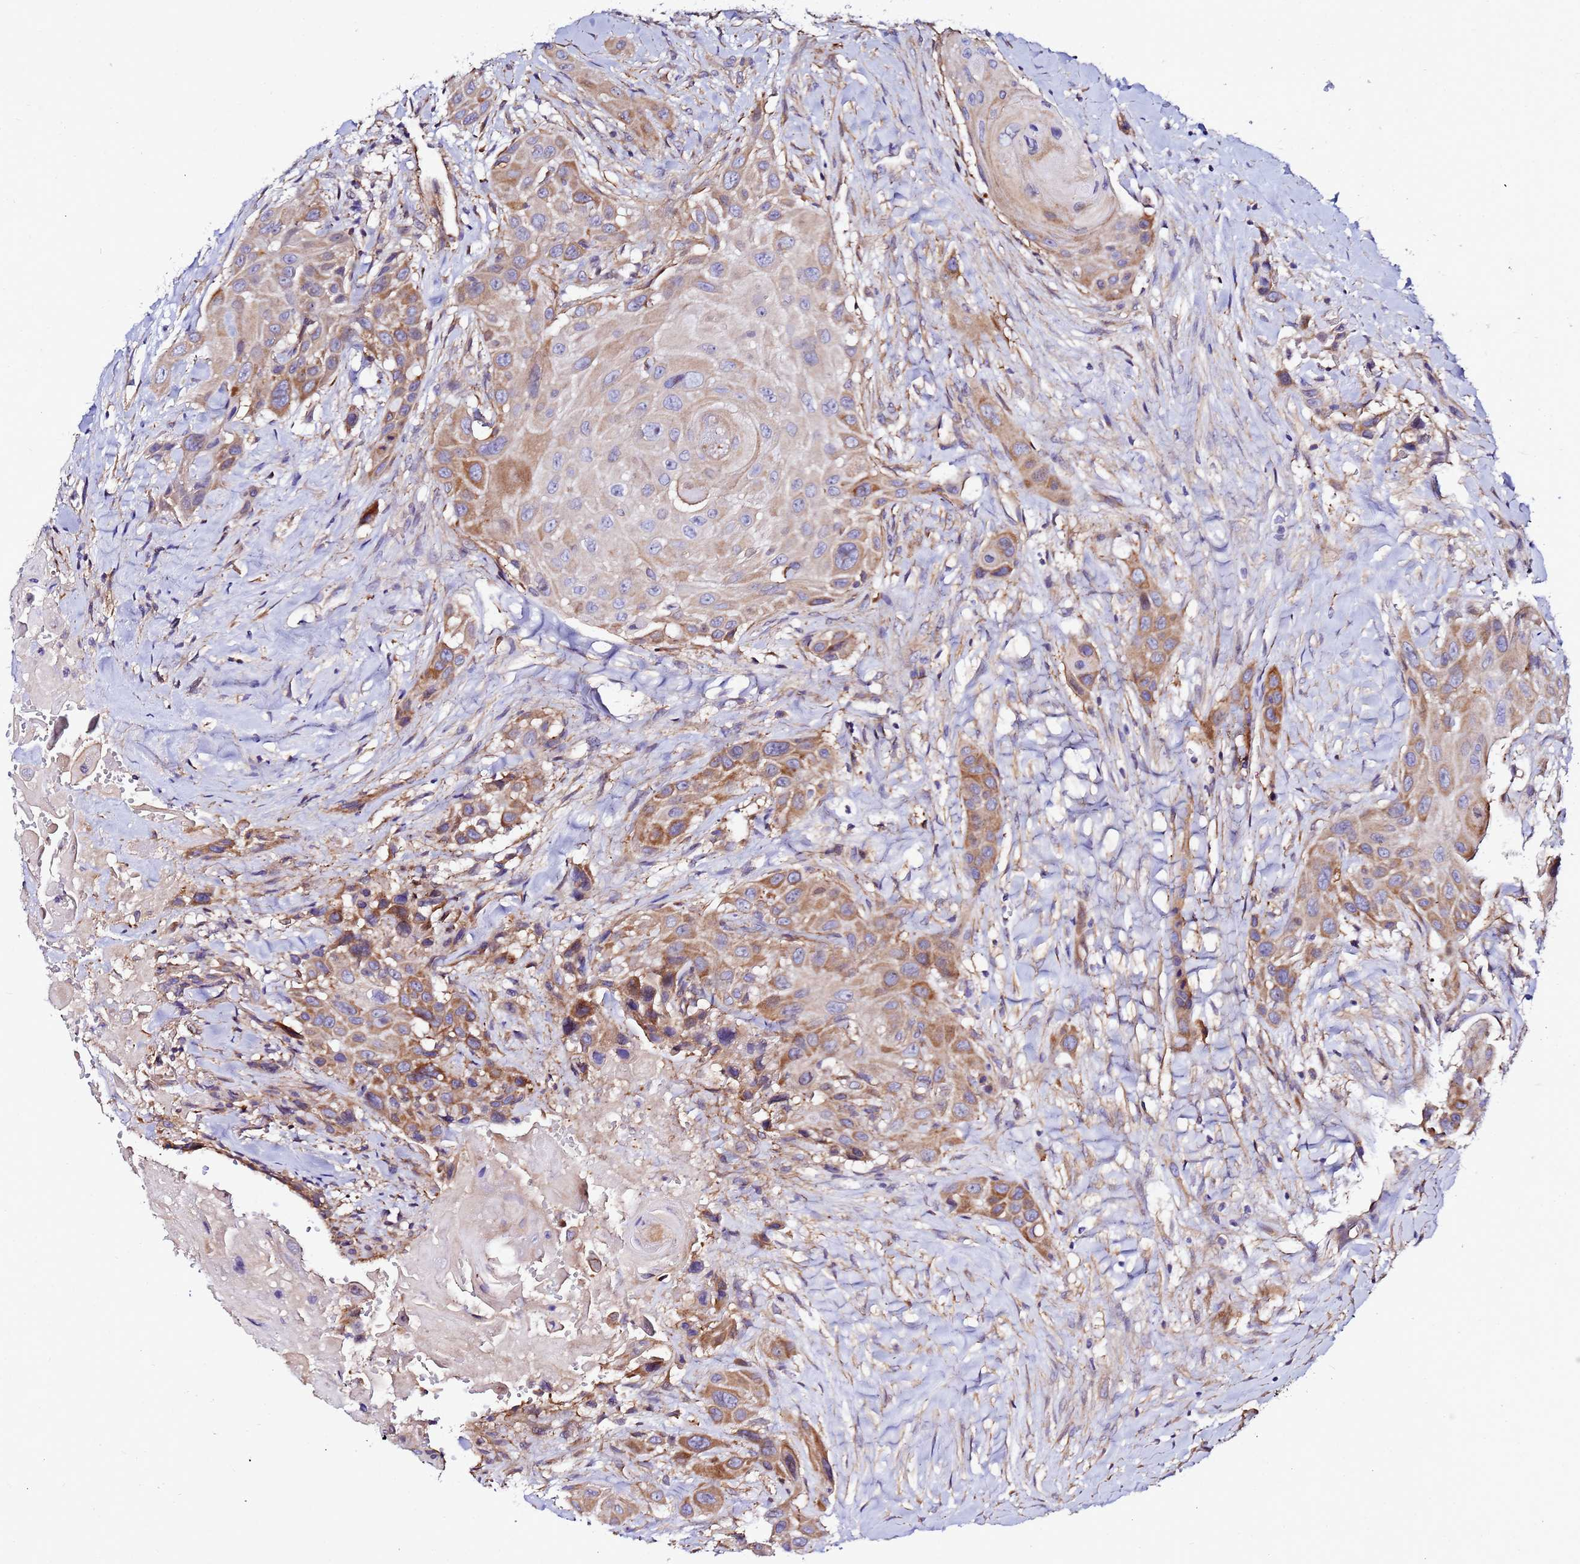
{"staining": {"intensity": "moderate", "quantity": ">75%", "location": "cytoplasmic/membranous"}, "tissue": "head and neck cancer", "cell_type": "Tumor cells", "image_type": "cancer", "snomed": [{"axis": "morphology", "description": "Squamous cell carcinoma, NOS"}, {"axis": "topography", "description": "Head-Neck"}], "caption": "DAB immunohistochemical staining of head and neck squamous cell carcinoma displays moderate cytoplasmic/membranous protein expression in approximately >75% of tumor cells.", "gene": "JRKL", "patient": {"sex": "male", "age": 81}}